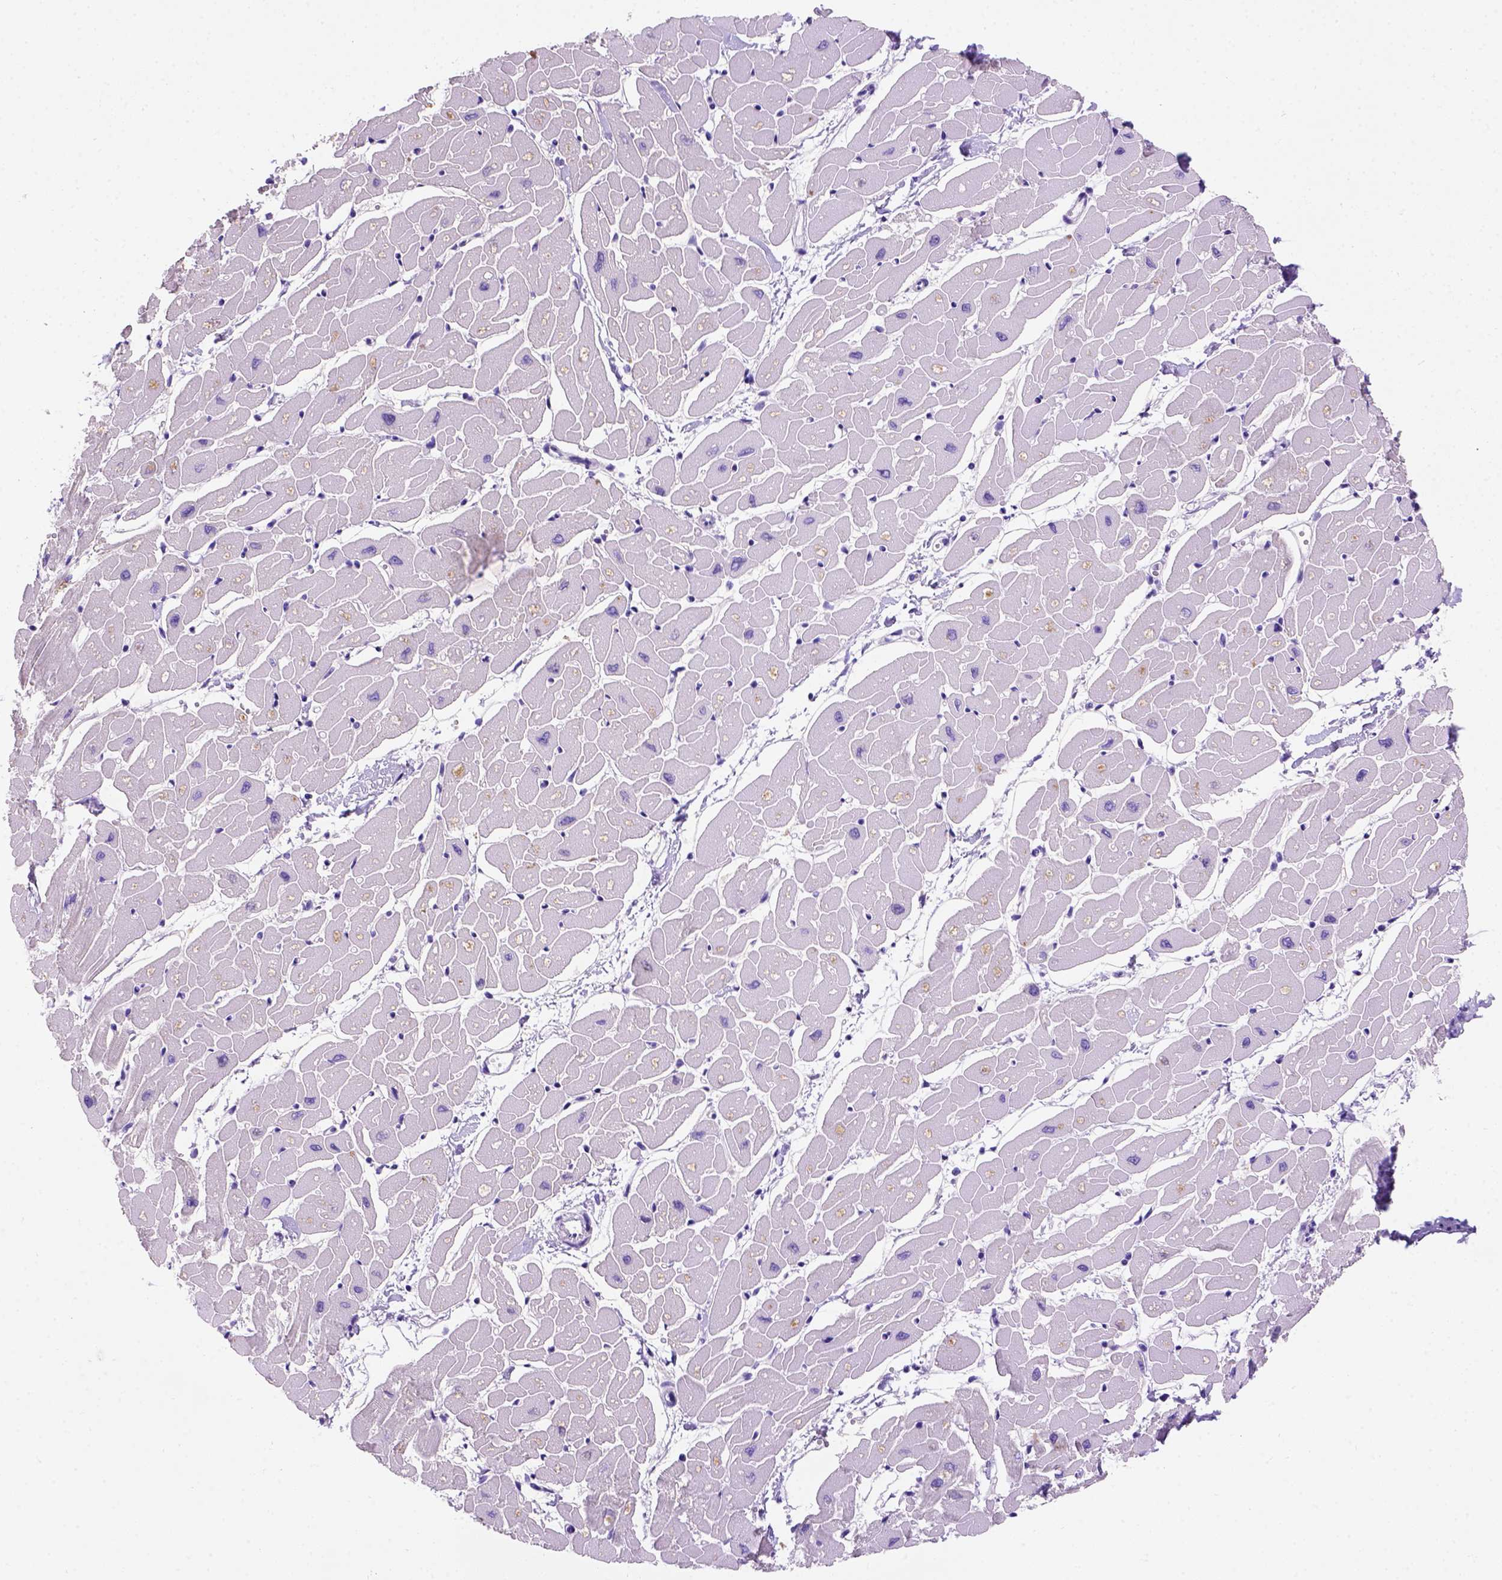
{"staining": {"intensity": "negative", "quantity": "none", "location": "none"}, "tissue": "heart muscle", "cell_type": "Cardiomyocytes", "image_type": "normal", "snomed": [{"axis": "morphology", "description": "Normal tissue, NOS"}, {"axis": "topography", "description": "Heart"}], "caption": "Histopathology image shows no significant protein staining in cardiomyocytes of normal heart muscle. (IHC, brightfield microscopy, high magnification).", "gene": "FAM81B", "patient": {"sex": "male", "age": 57}}